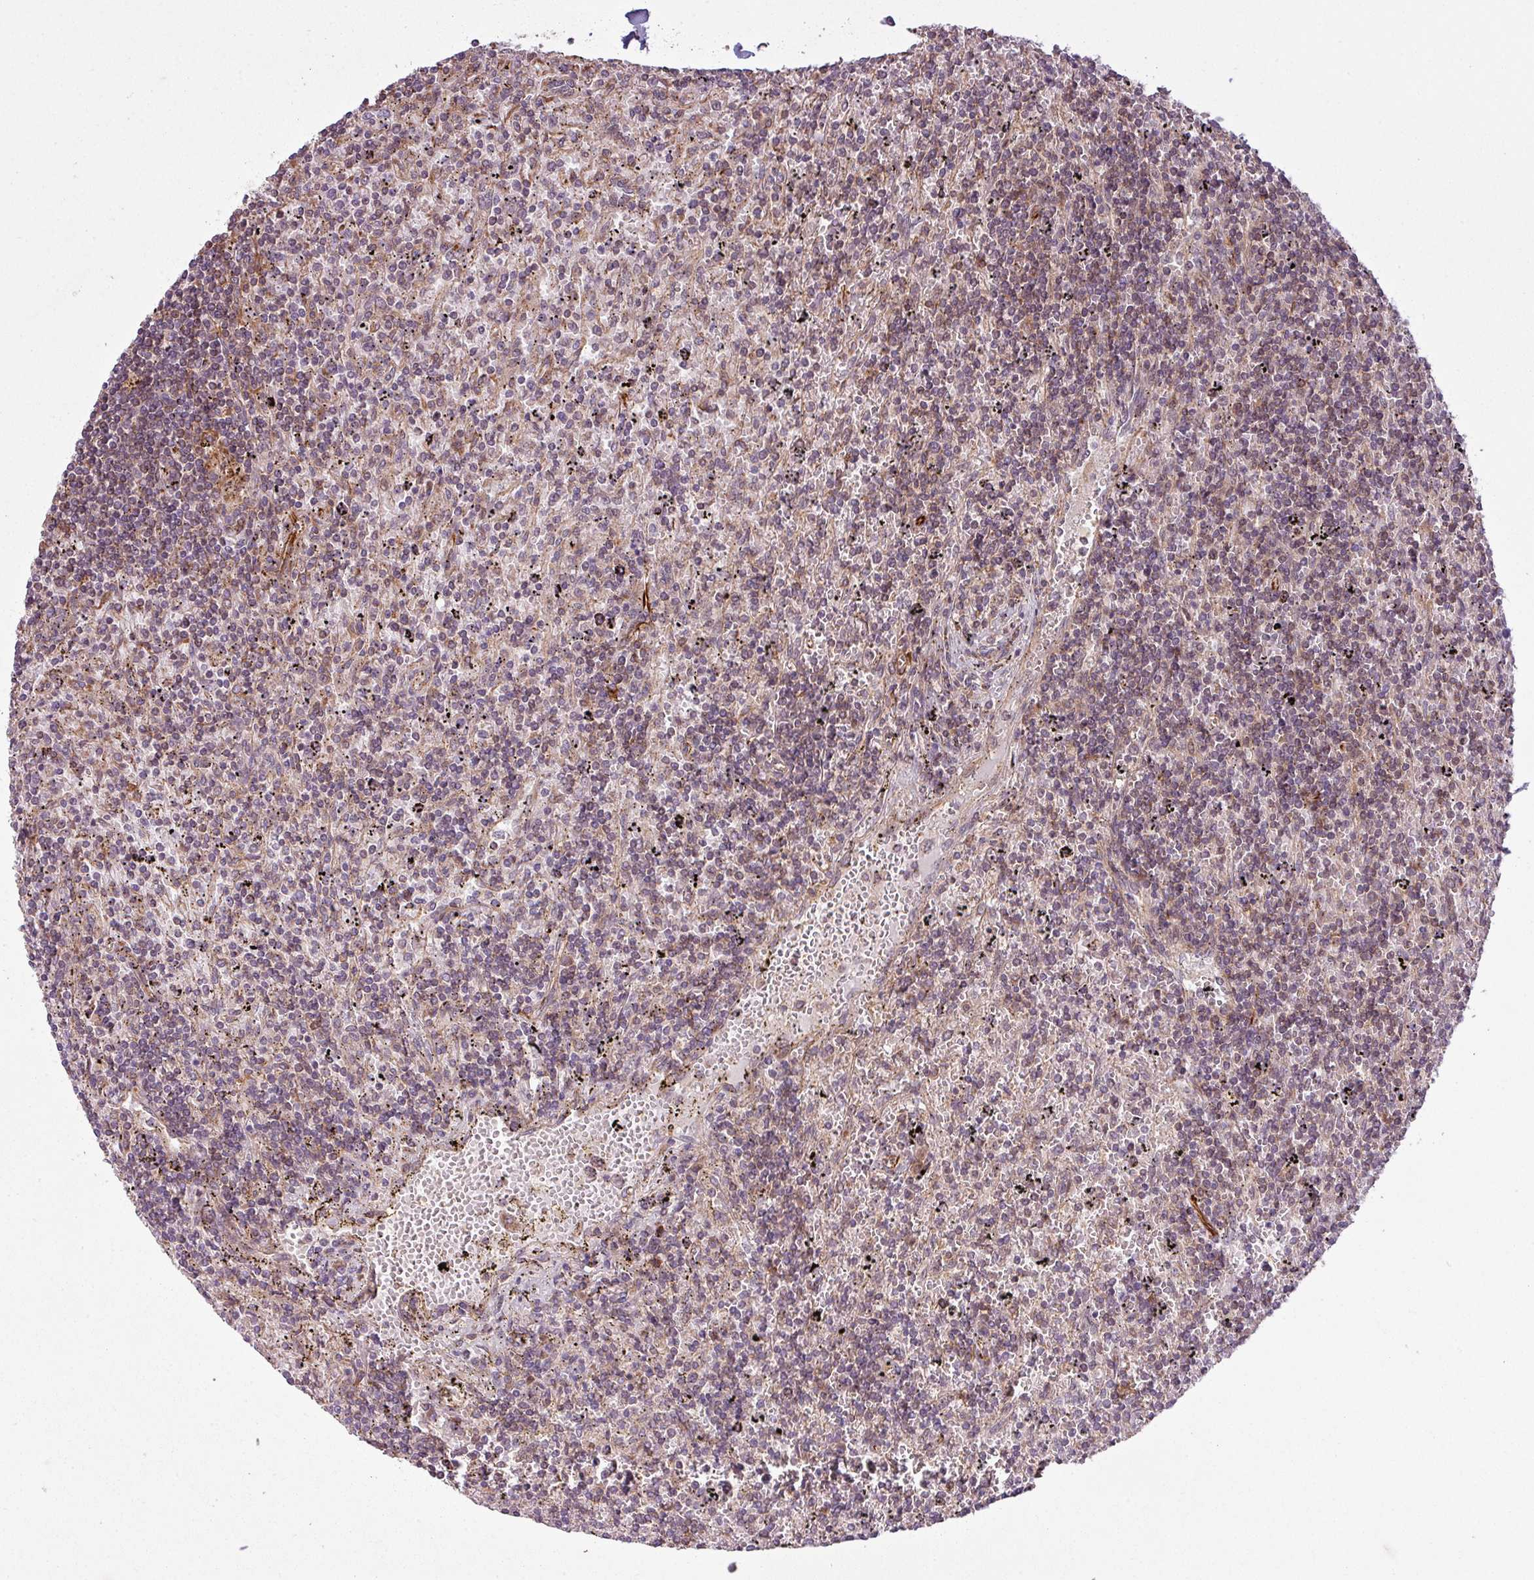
{"staining": {"intensity": "weak", "quantity": "<25%", "location": "cytoplasmic/membranous"}, "tissue": "lymphoma", "cell_type": "Tumor cells", "image_type": "cancer", "snomed": [{"axis": "morphology", "description": "Malignant lymphoma, non-Hodgkin's type, Low grade"}, {"axis": "topography", "description": "Spleen"}], "caption": "Immunohistochemistry of human malignant lymphoma, non-Hodgkin's type (low-grade) exhibits no positivity in tumor cells.", "gene": "ZC2HC1C", "patient": {"sex": "male", "age": 76}}